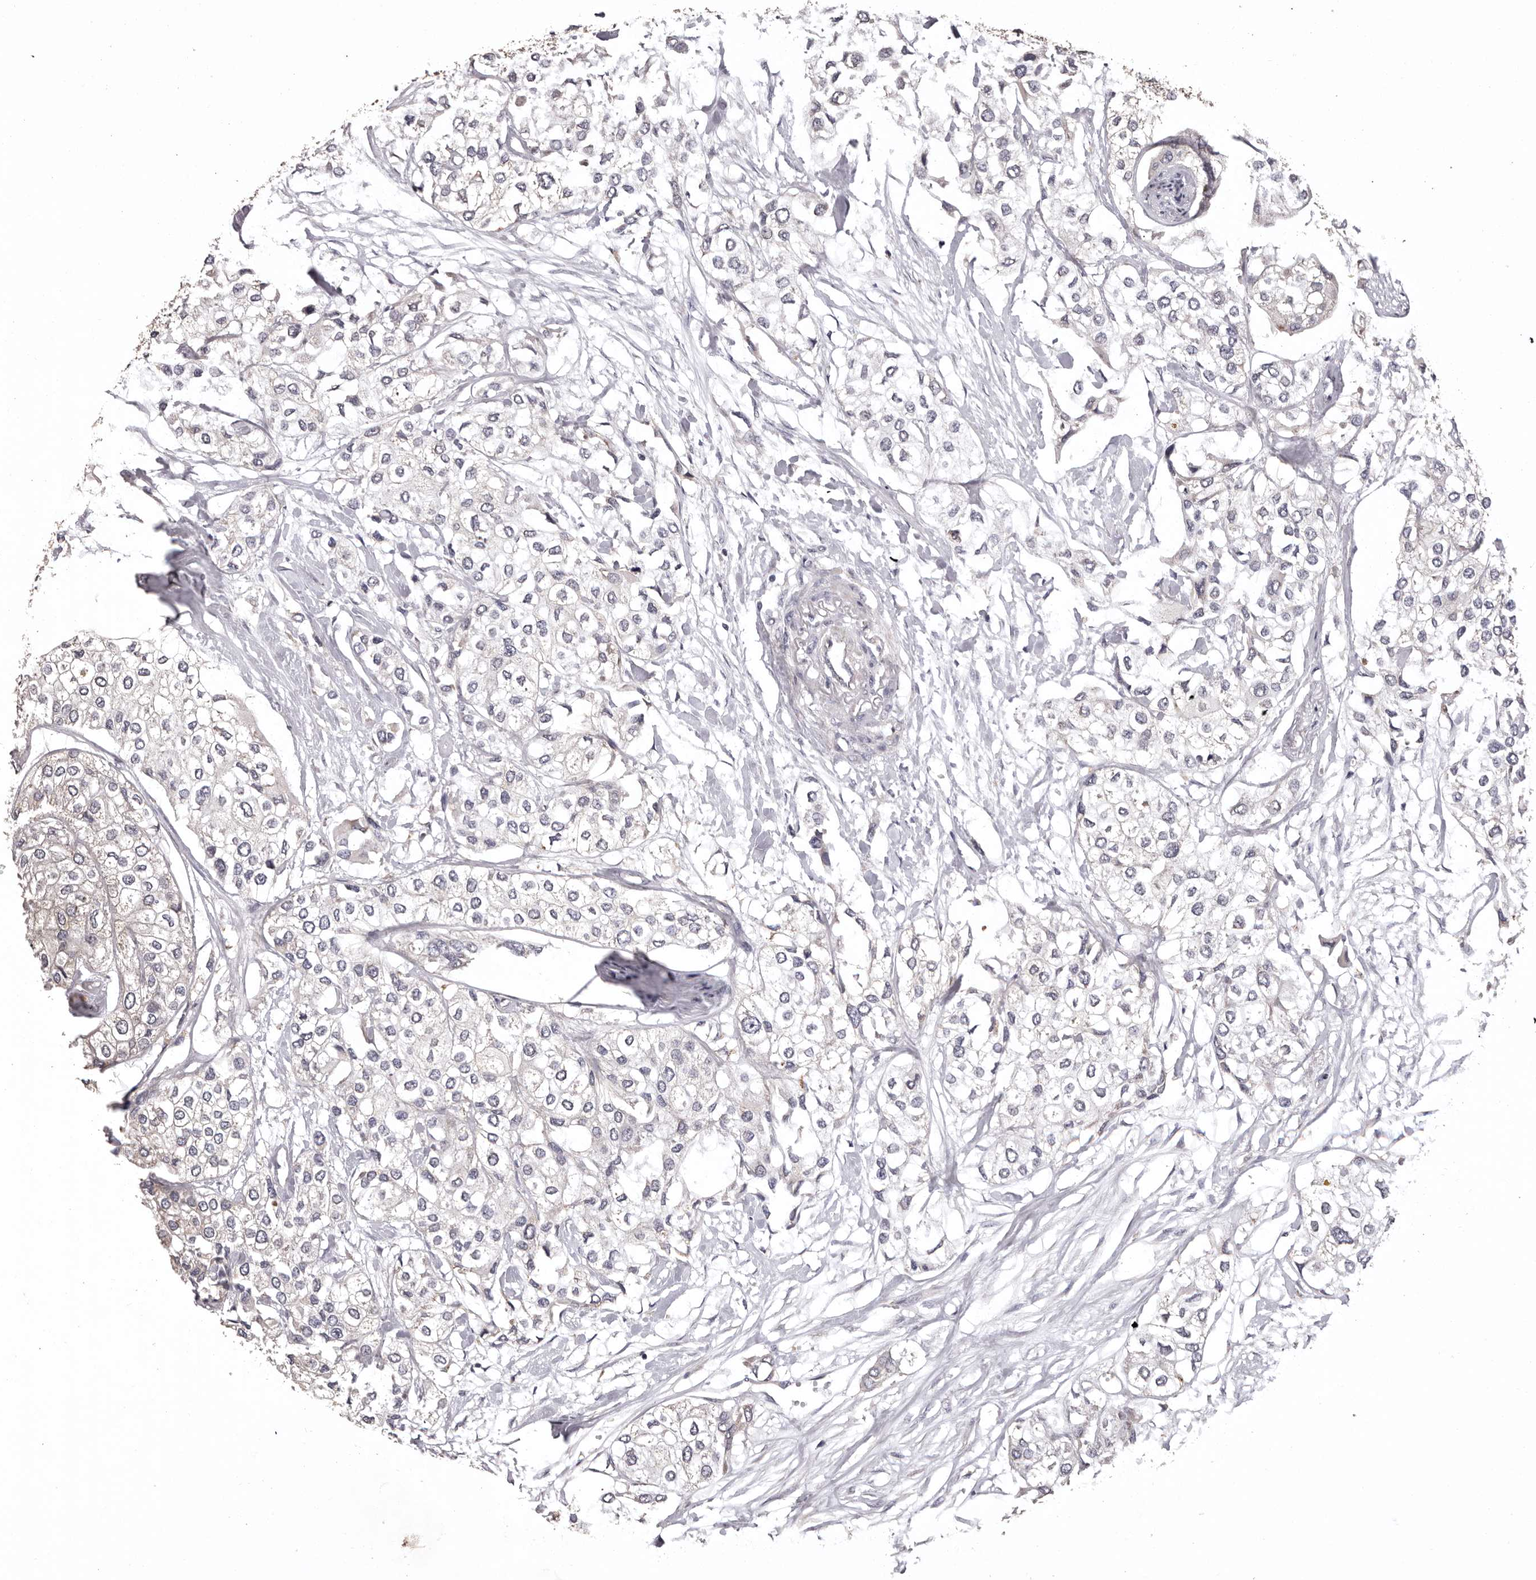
{"staining": {"intensity": "negative", "quantity": "none", "location": "none"}, "tissue": "urothelial cancer", "cell_type": "Tumor cells", "image_type": "cancer", "snomed": [{"axis": "morphology", "description": "Urothelial carcinoma, High grade"}, {"axis": "topography", "description": "Urinary bladder"}], "caption": "Immunohistochemical staining of urothelial cancer shows no significant positivity in tumor cells.", "gene": "ETNK1", "patient": {"sex": "male", "age": 64}}